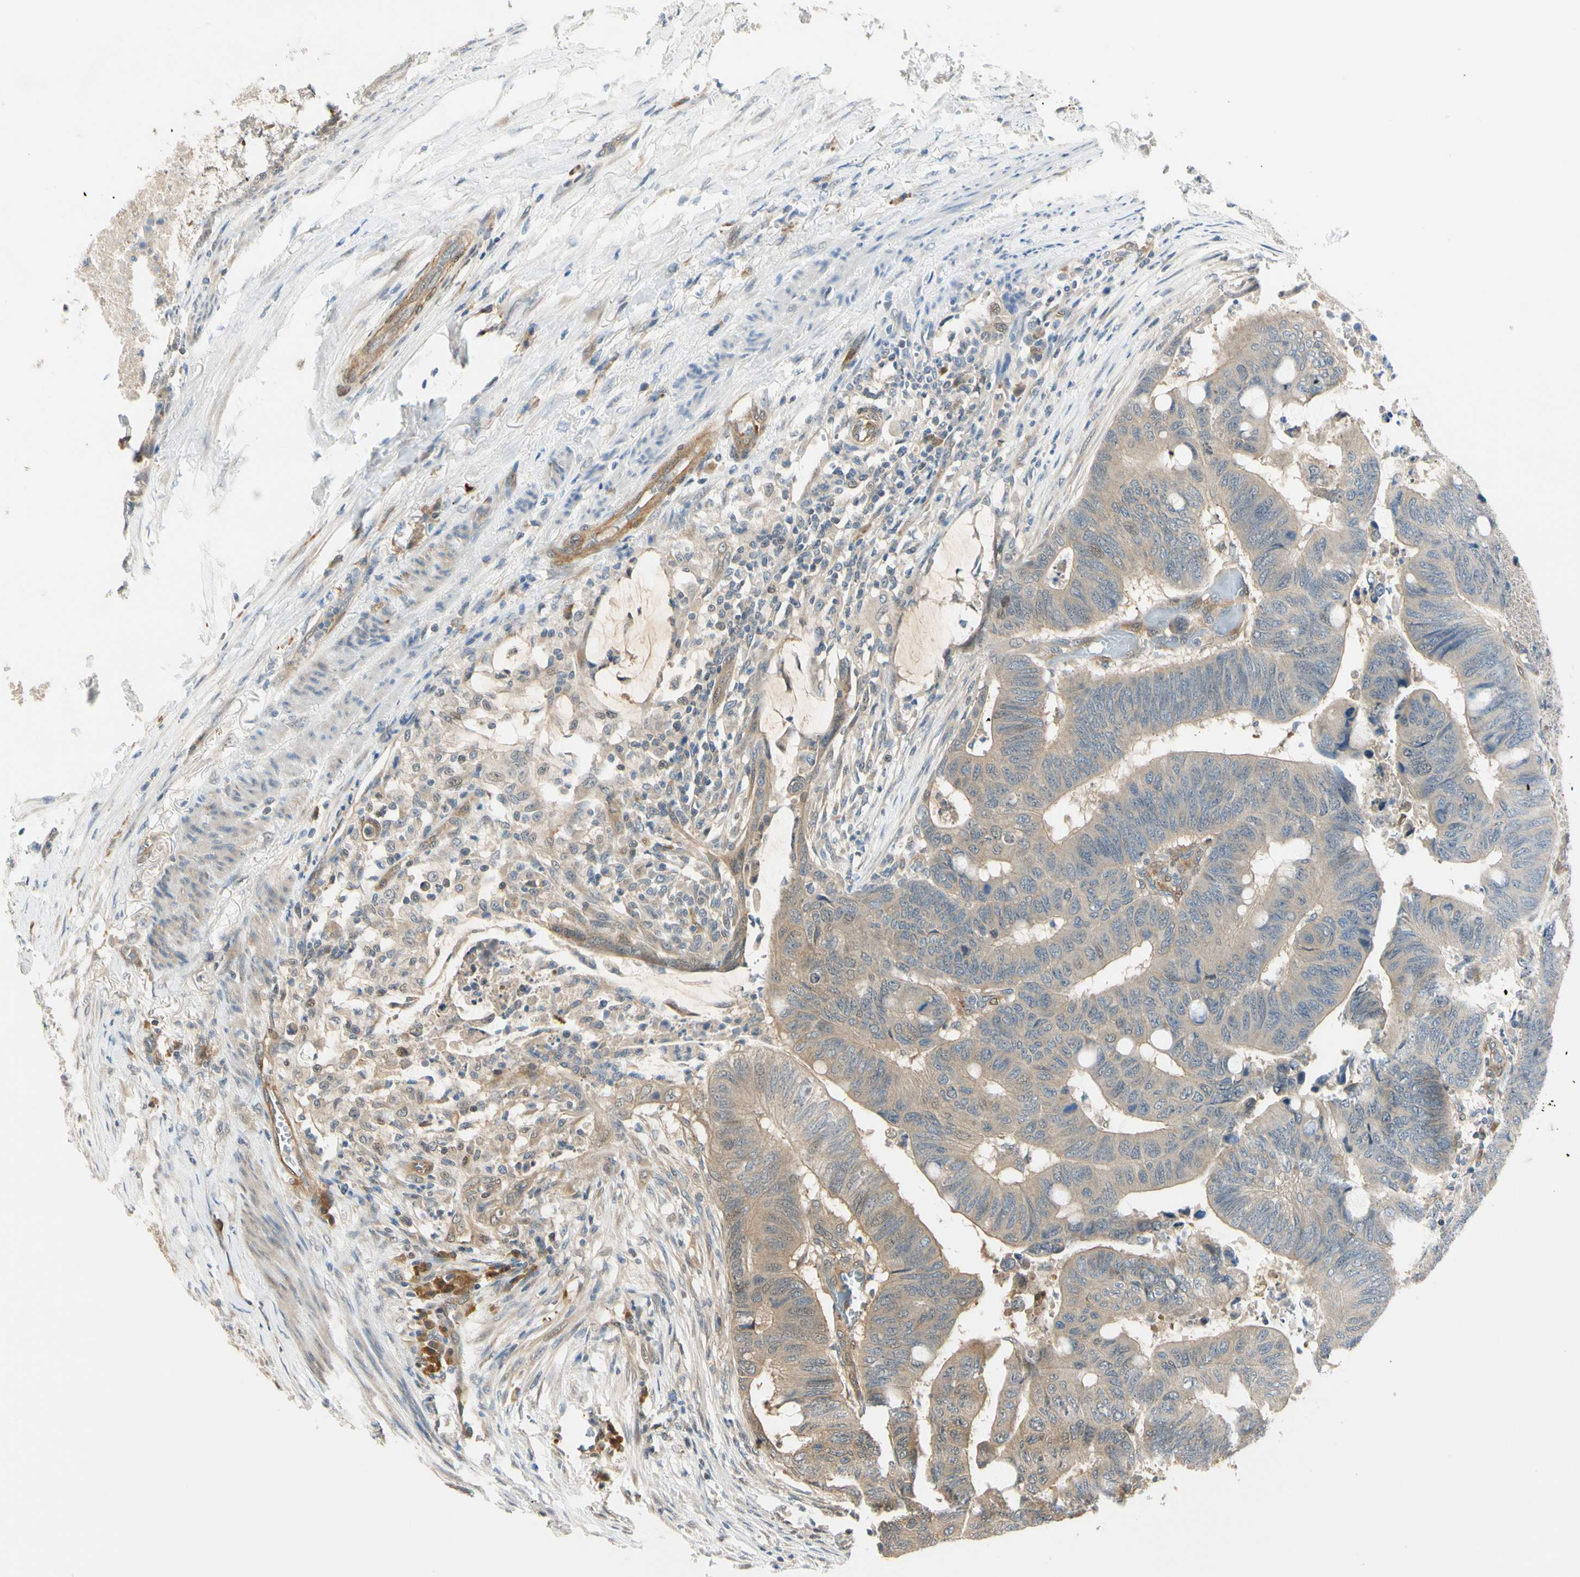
{"staining": {"intensity": "weak", "quantity": ">75%", "location": "cytoplasmic/membranous"}, "tissue": "colorectal cancer", "cell_type": "Tumor cells", "image_type": "cancer", "snomed": [{"axis": "morphology", "description": "Normal tissue, NOS"}, {"axis": "morphology", "description": "Adenocarcinoma, NOS"}, {"axis": "topography", "description": "Rectum"}, {"axis": "topography", "description": "Peripheral nerve tissue"}], "caption": "Tumor cells display weak cytoplasmic/membranous staining in about >75% of cells in colorectal cancer. The protein is stained brown, and the nuclei are stained in blue (DAB IHC with brightfield microscopy, high magnification).", "gene": "RASGRF1", "patient": {"sex": "male", "age": 92}}